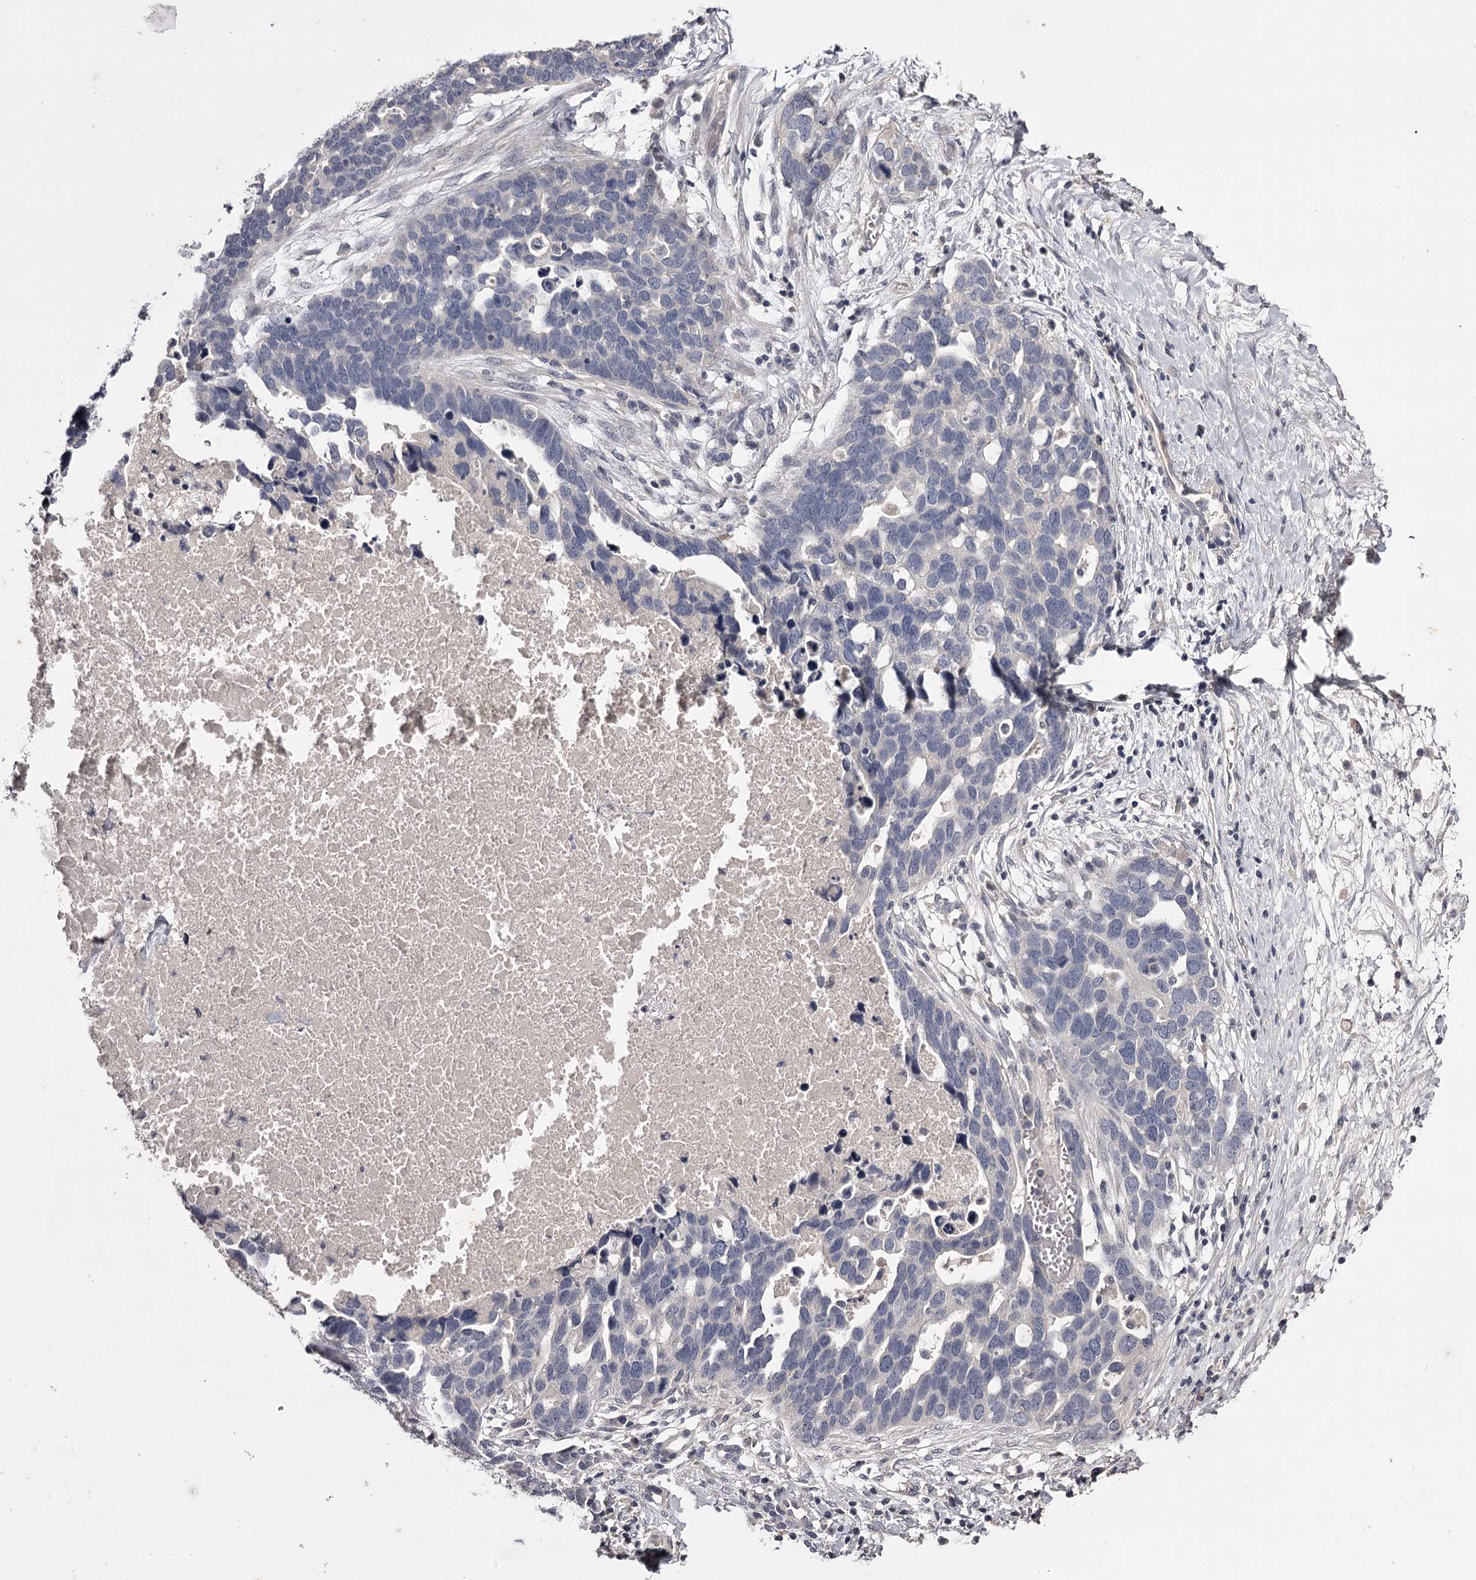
{"staining": {"intensity": "negative", "quantity": "none", "location": "none"}, "tissue": "ovarian cancer", "cell_type": "Tumor cells", "image_type": "cancer", "snomed": [{"axis": "morphology", "description": "Cystadenocarcinoma, serous, NOS"}, {"axis": "topography", "description": "Ovary"}], "caption": "Tumor cells are negative for protein expression in human serous cystadenocarcinoma (ovarian).", "gene": "PRM2", "patient": {"sex": "female", "age": 54}}